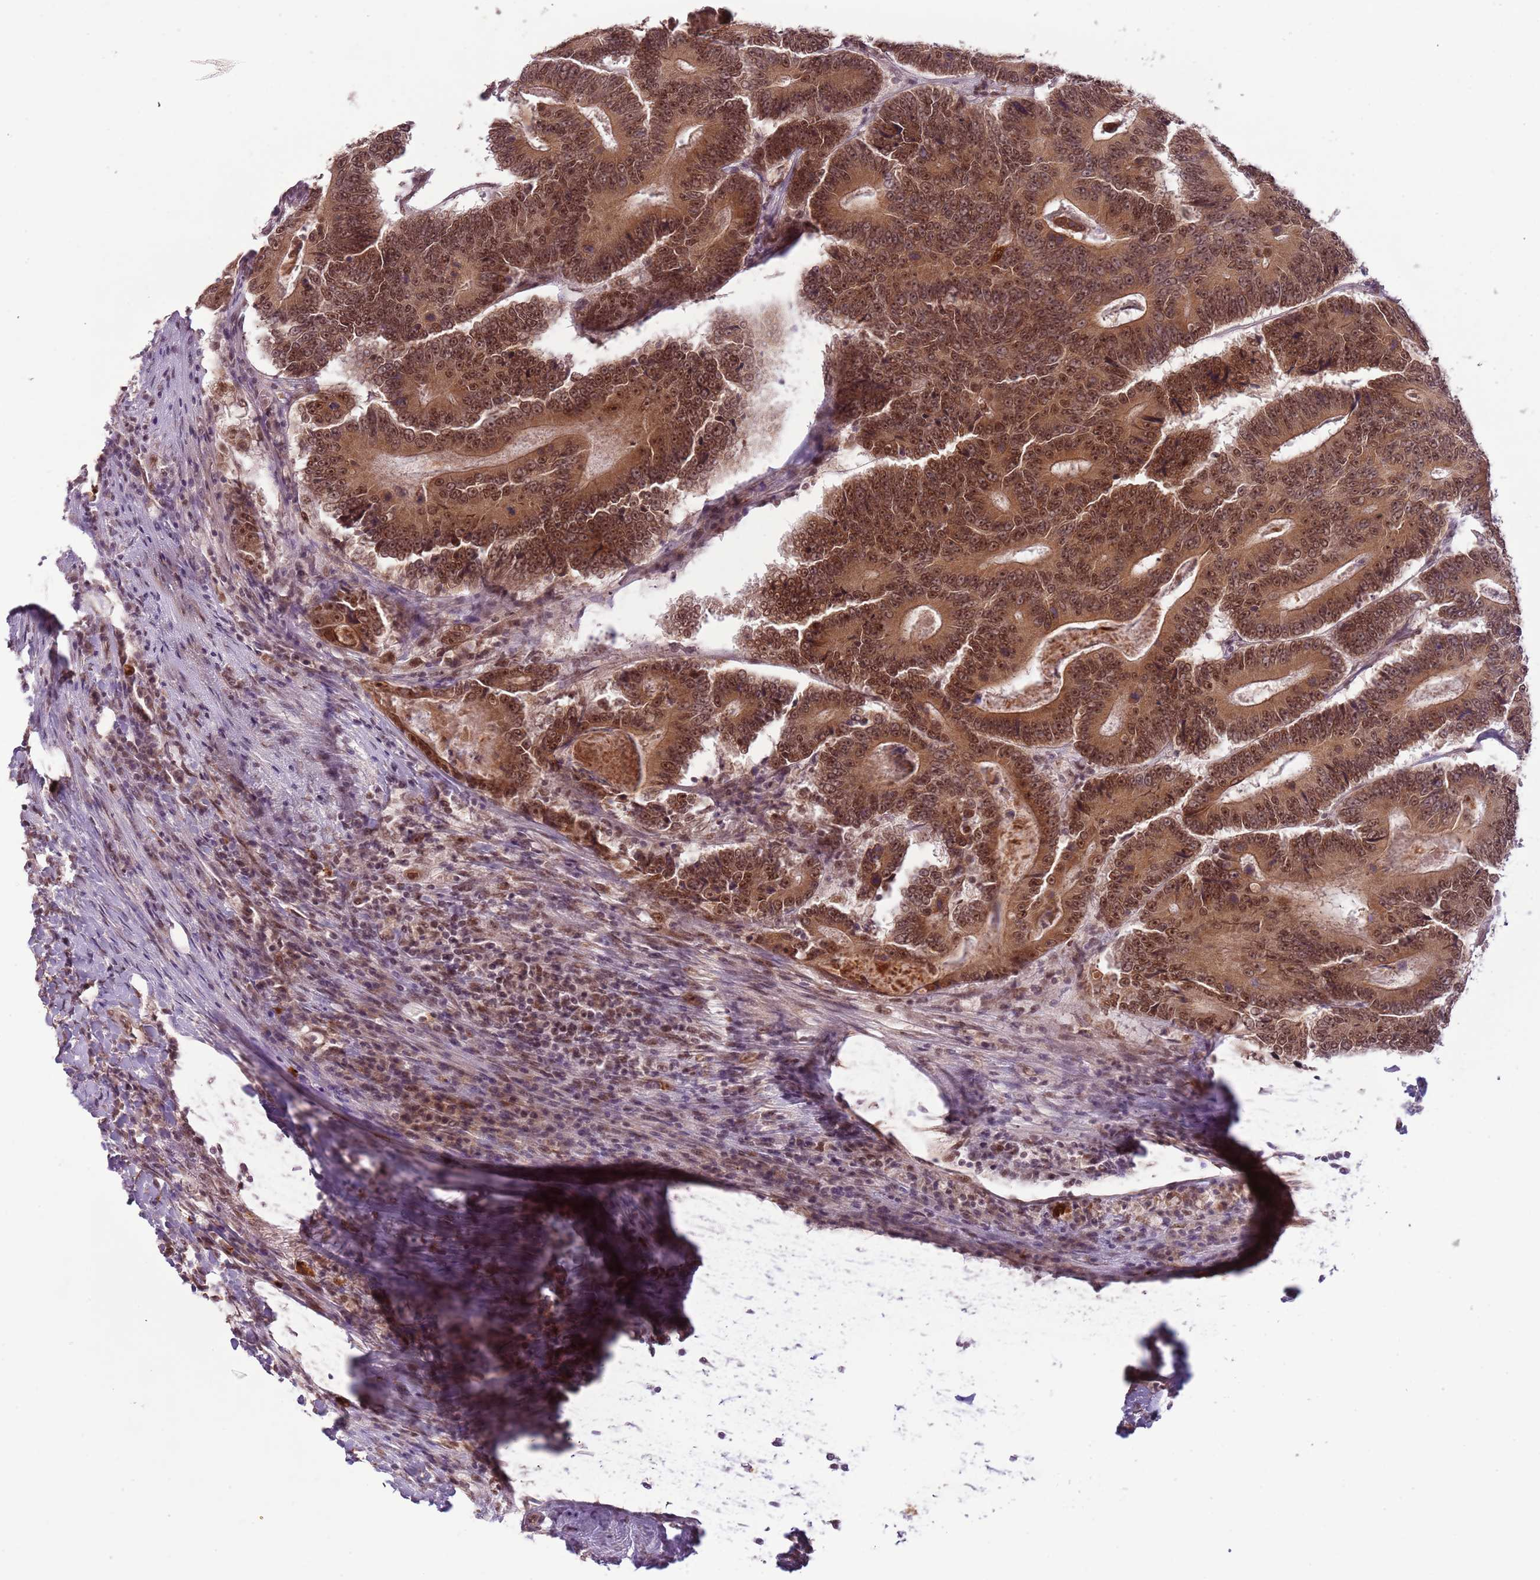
{"staining": {"intensity": "moderate", "quantity": ">75%", "location": "cytoplasmic/membranous,nuclear"}, "tissue": "colorectal cancer", "cell_type": "Tumor cells", "image_type": "cancer", "snomed": [{"axis": "morphology", "description": "Adenocarcinoma, NOS"}, {"axis": "topography", "description": "Colon"}], "caption": "IHC staining of colorectal cancer, which shows medium levels of moderate cytoplasmic/membranous and nuclear expression in approximately >75% of tumor cells indicating moderate cytoplasmic/membranous and nuclear protein expression. The staining was performed using DAB (3,3'-diaminobenzidine) (brown) for protein detection and nuclei were counterstained in hematoxylin (blue).", "gene": "FAM120AOS", "patient": {"sex": "male", "age": 83}}